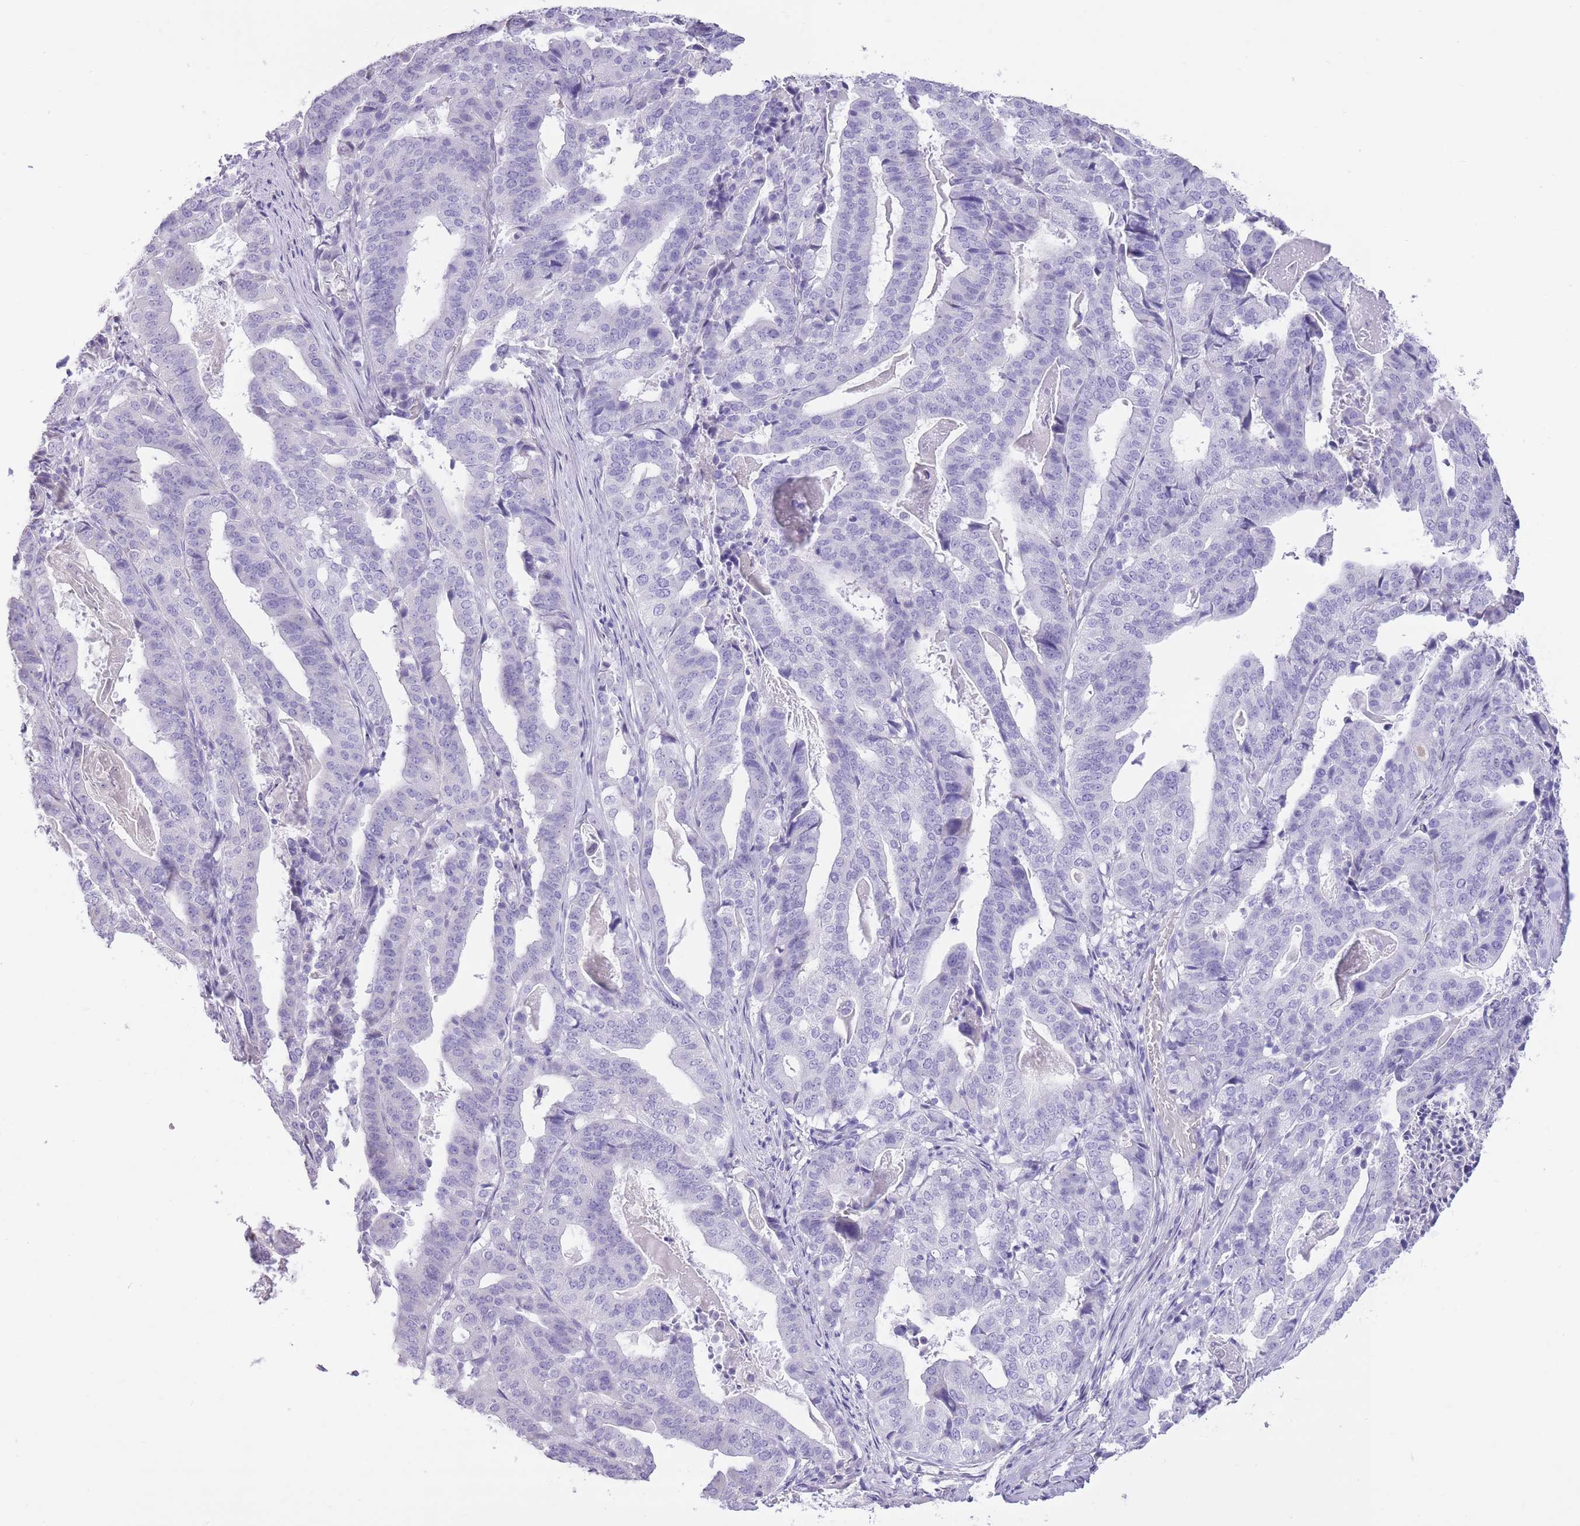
{"staining": {"intensity": "negative", "quantity": "none", "location": "none"}, "tissue": "stomach cancer", "cell_type": "Tumor cells", "image_type": "cancer", "snomed": [{"axis": "morphology", "description": "Adenocarcinoma, NOS"}, {"axis": "topography", "description": "Stomach"}], "caption": "Stomach cancer (adenocarcinoma) was stained to show a protein in brown. There is no significant positivity in tumor cells.", "gene": "WDR70", "patient": {"sex": "male", "age": 48}}